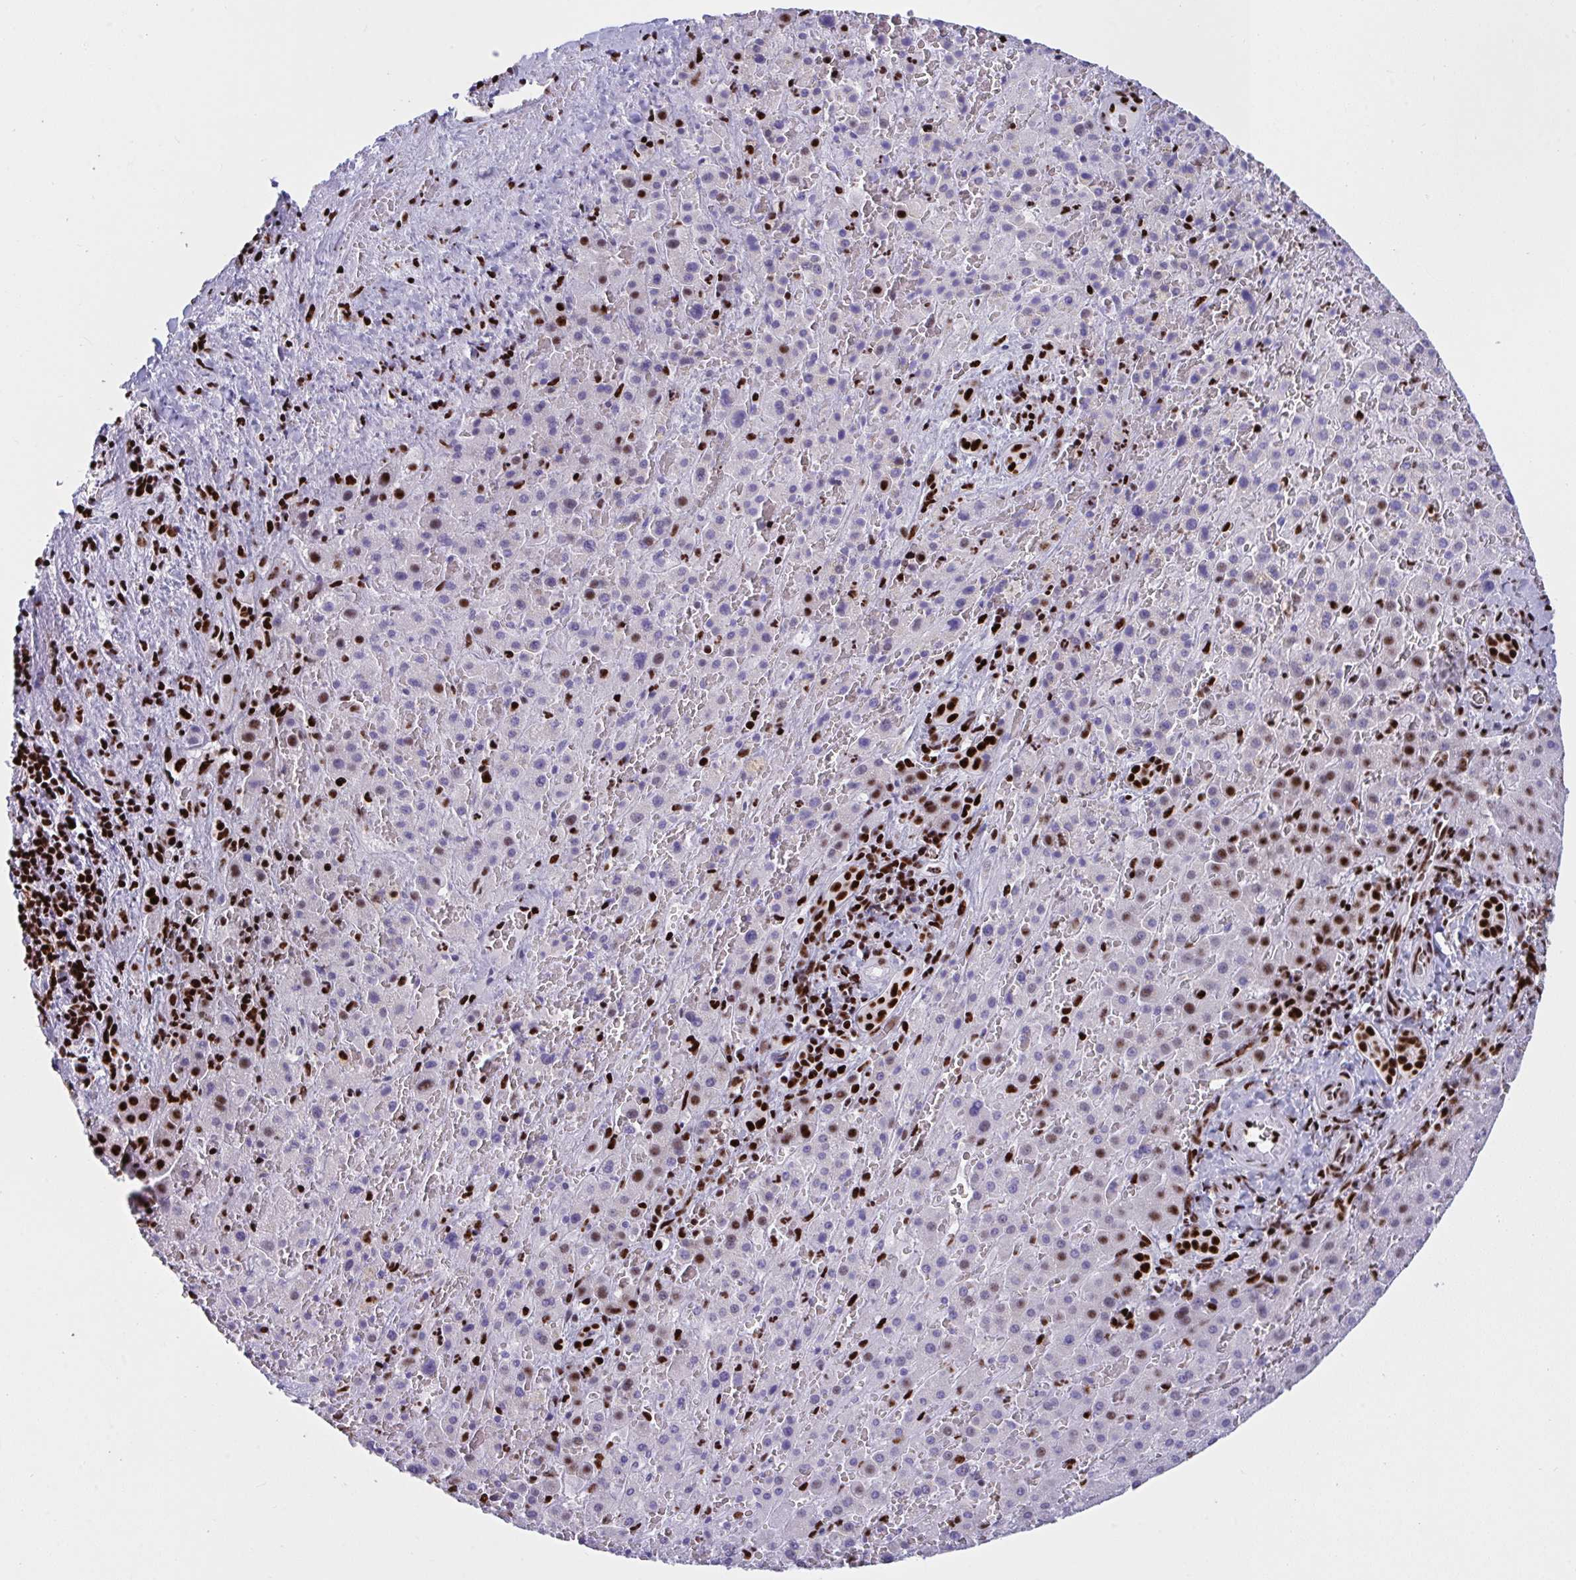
{"staining": {"intensity": "strong", "quantity": "25%-75%", "location": "nuclear"}, "tissue": "liver cancer", "cell_type": "Tumor cells", "image_type": "cancer", "snomed": [{"axis": "morphology", "description": "Carcinoma, Hepatocellular, NOS"}, {"axis": "topography", "description": "Liver"}], "caption": "Liver hepatocellular carcinoma stained with DAB (3,3'-diaminobenzidine) immunohistochemistry shows high levels of strong nuclear expression in about 25%-75% of tumor cells. (DAB (3,3'-diaminobenzidine) = brown stain, brightfield microscopy at high magnification).", "gene": "IKZF2", "patient": {"sex": "male", "age": 27}}